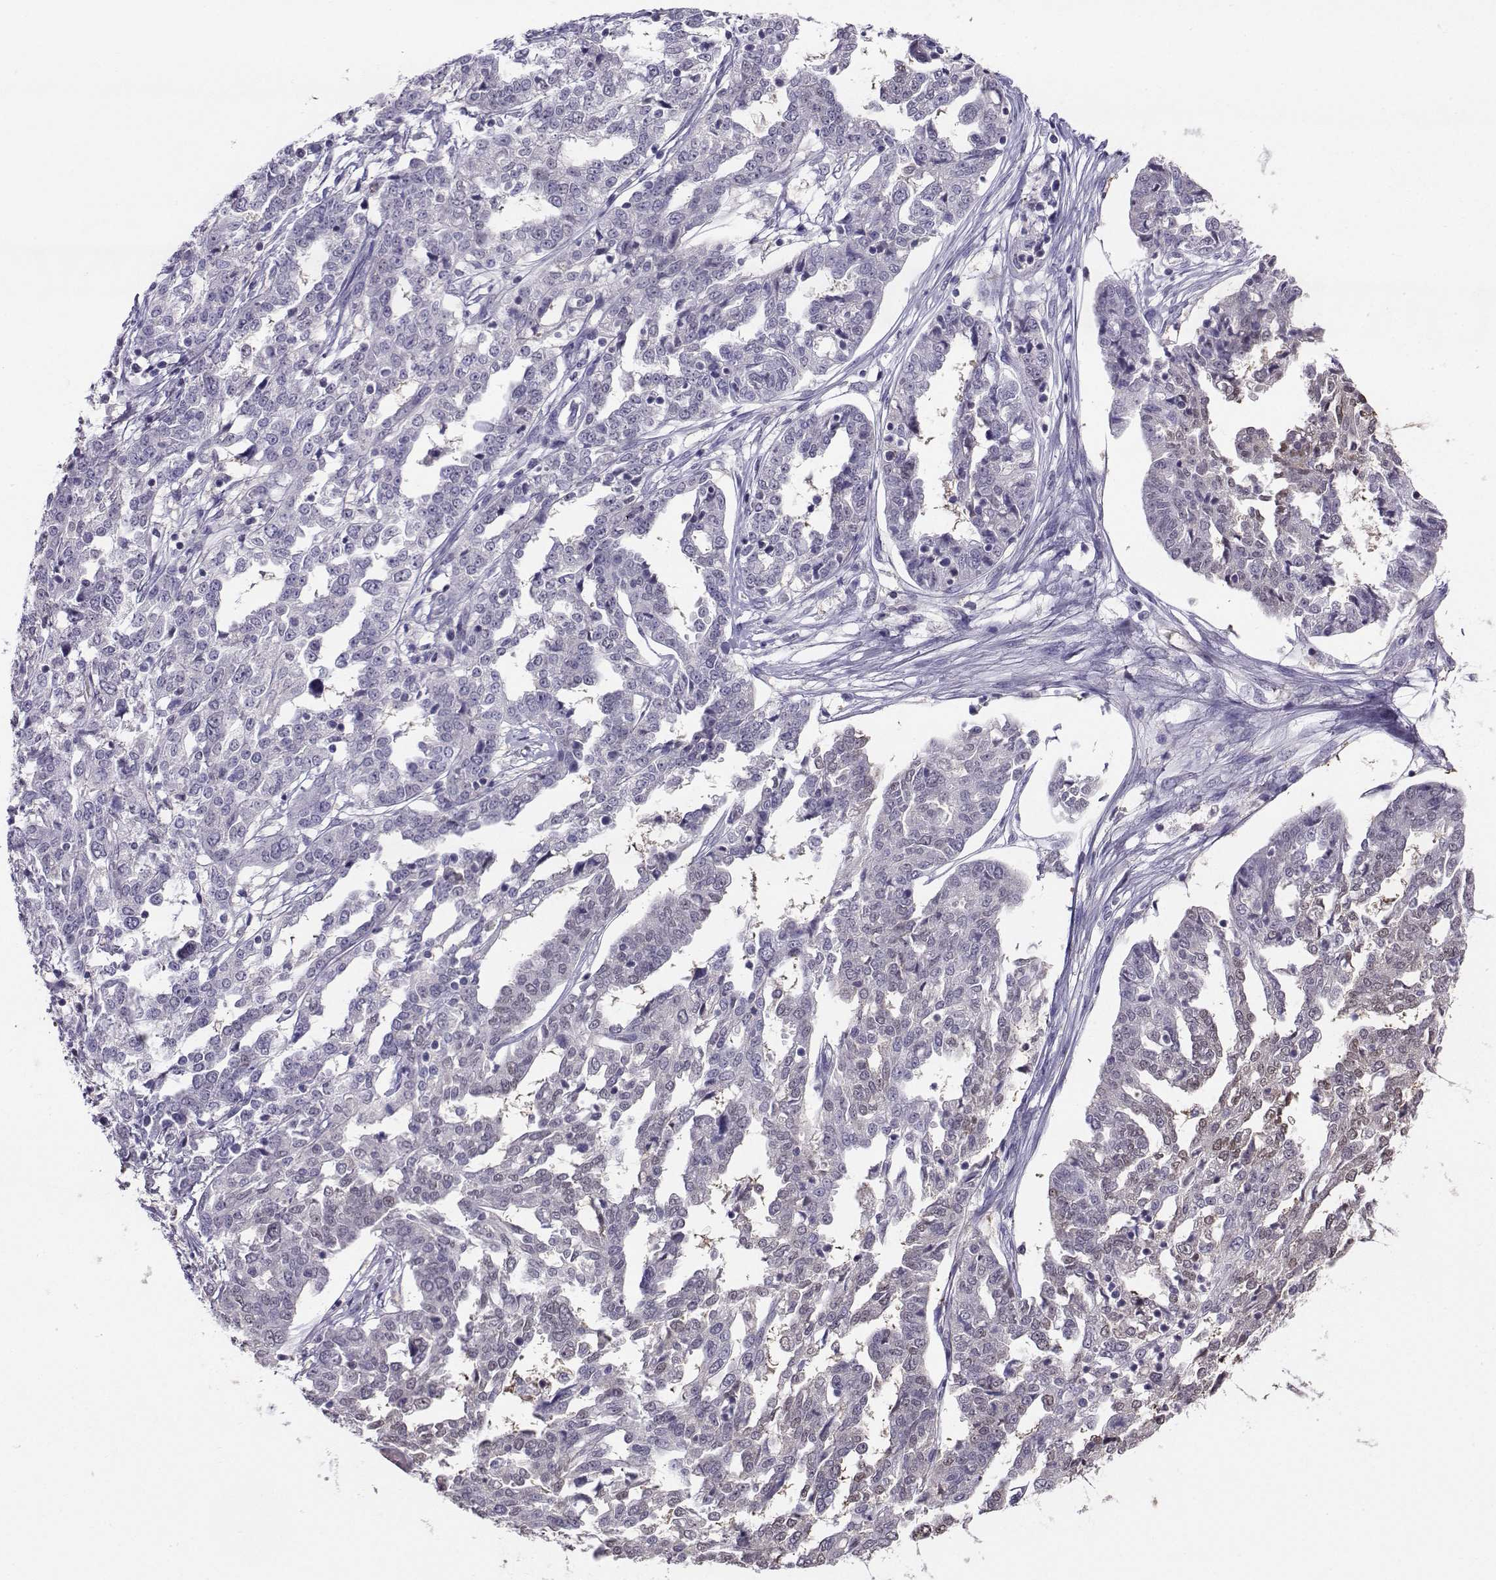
{"staining": {"intensity": "negative", "quantity": "none", "location": "none"}, "tissue": "ovarian cancer", "cell_type": "Tumor cells", "image_type": "cancer", "snomed": [{"axis": "morphology", "description": "Cystadenocarcinoma, serous, NOS"}, {"axis": "topography", "description": "Ovary"}], "caption": "The histopathology image shows no staining of tumor cells in ovarian cancer.", "gene": "PGK1", "patient": {"sex": "female", "age": 67}}